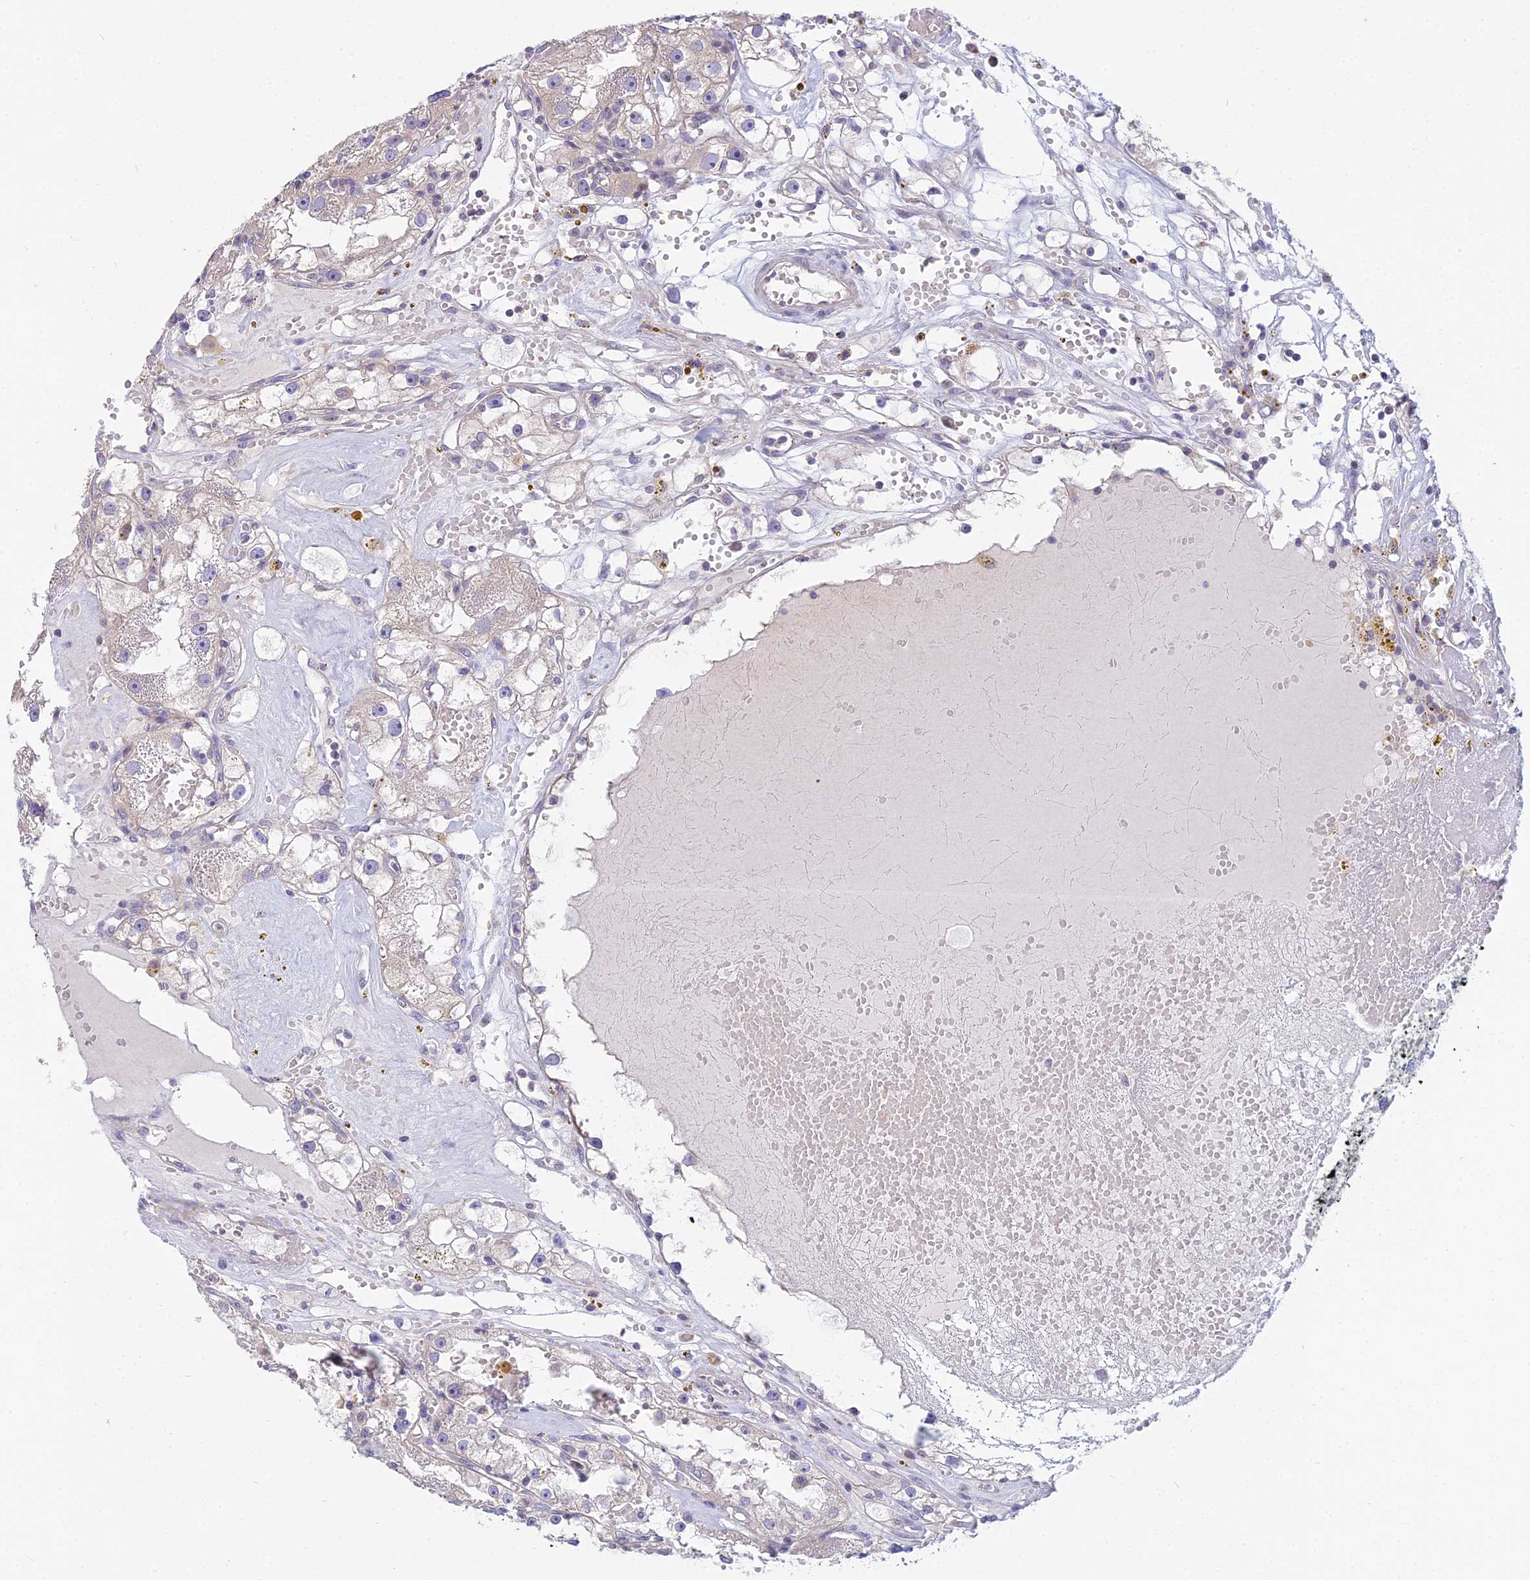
{"staining": {"intensity": "weak", "quantity": "<25%", "location": "cytoplasmic/membranous"}, "tissue": "renal cancer", "cell_type": "Tumor cells", "image_type": "cancer", "snomed": [{"axis": "morphology", "description": "Adenocarcinoma, NOS"}, {"axis": "topography", "description": "Kidney"}], "caption": "Tumor cells show no significant protein positivity in renal adenocarcinoma.", "gene": "CFAP206", "patient": {"sex": "male", "age": 56}}